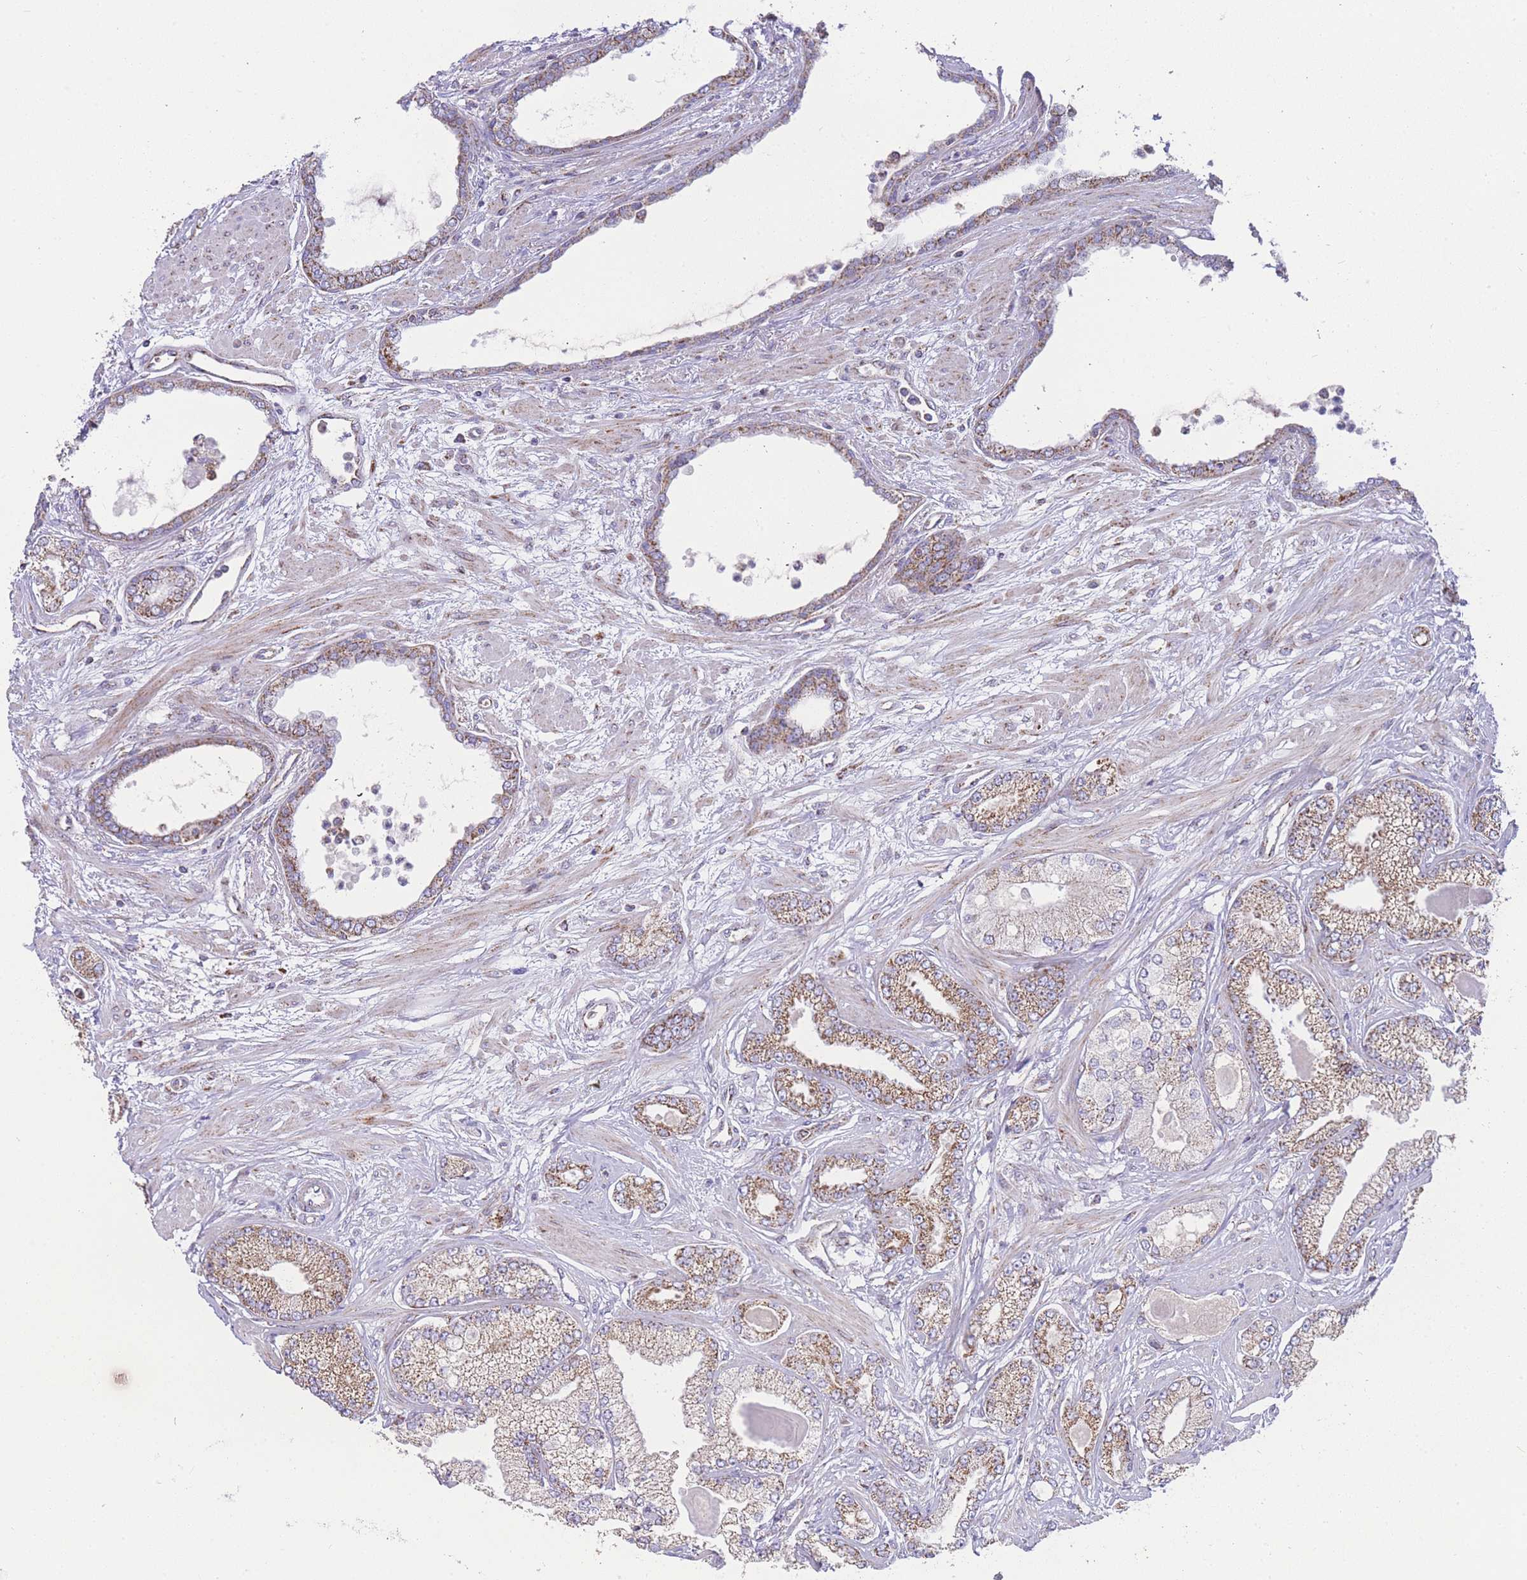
{"staining": {"intensity": "moderate", "quantity": ">75%", "location": "cytoplasmic/membranous"}, "tissue": "prostate cancer", "cell_type": "Tumor cells", "image_type": "cancer", "snomed": [{"axis": "morphology", "description": "Adenocarcinoma, Low grade"}, {"axis": "topography", "description": "Prostate"}], "caption": "IHC (DAB) staining of low-grade adenocarcinoma (prostate) displays moderate cytoplasmic/membranous protein positivity in approximately >75% of tumor cells.", "gene": "GSTM1", "patient": {"sex": "male", "age": 64}}